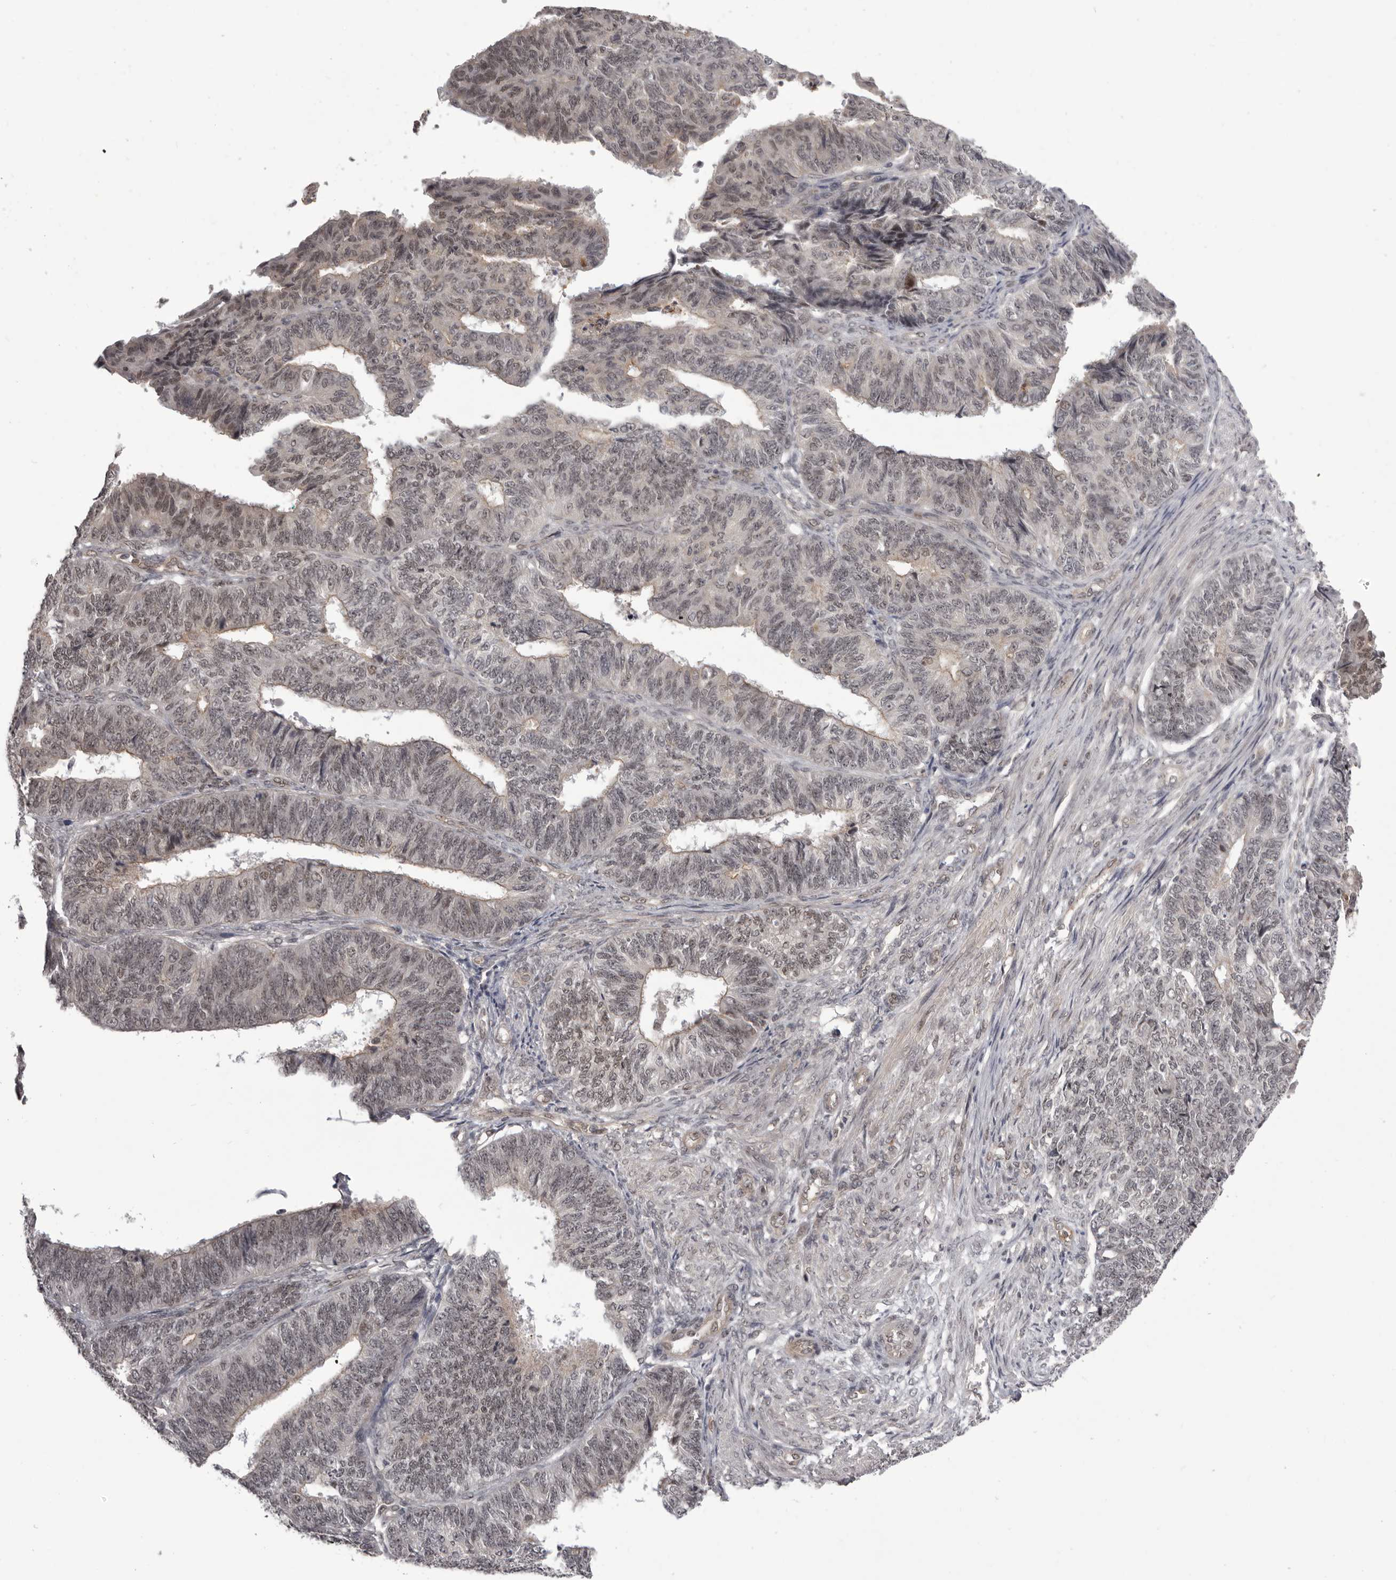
{"staining": {"intensity": "weak", "quantity": "<25%", "location": "nuclear"}, "tissue": "endometrial cancer", "cell_type": "Tumor cells", "image_type": "cancer", "snomed": [{"axis": "morphology", "description": "Adenocarcinoma, NOS"}, {"axis": "topography", "description": "Endometrium"}], "caption": "There is no significant staining in tumor cells of endometrial cancer.", "gene": "RNF2", "patient": {"sex": "female", "age": 32}}